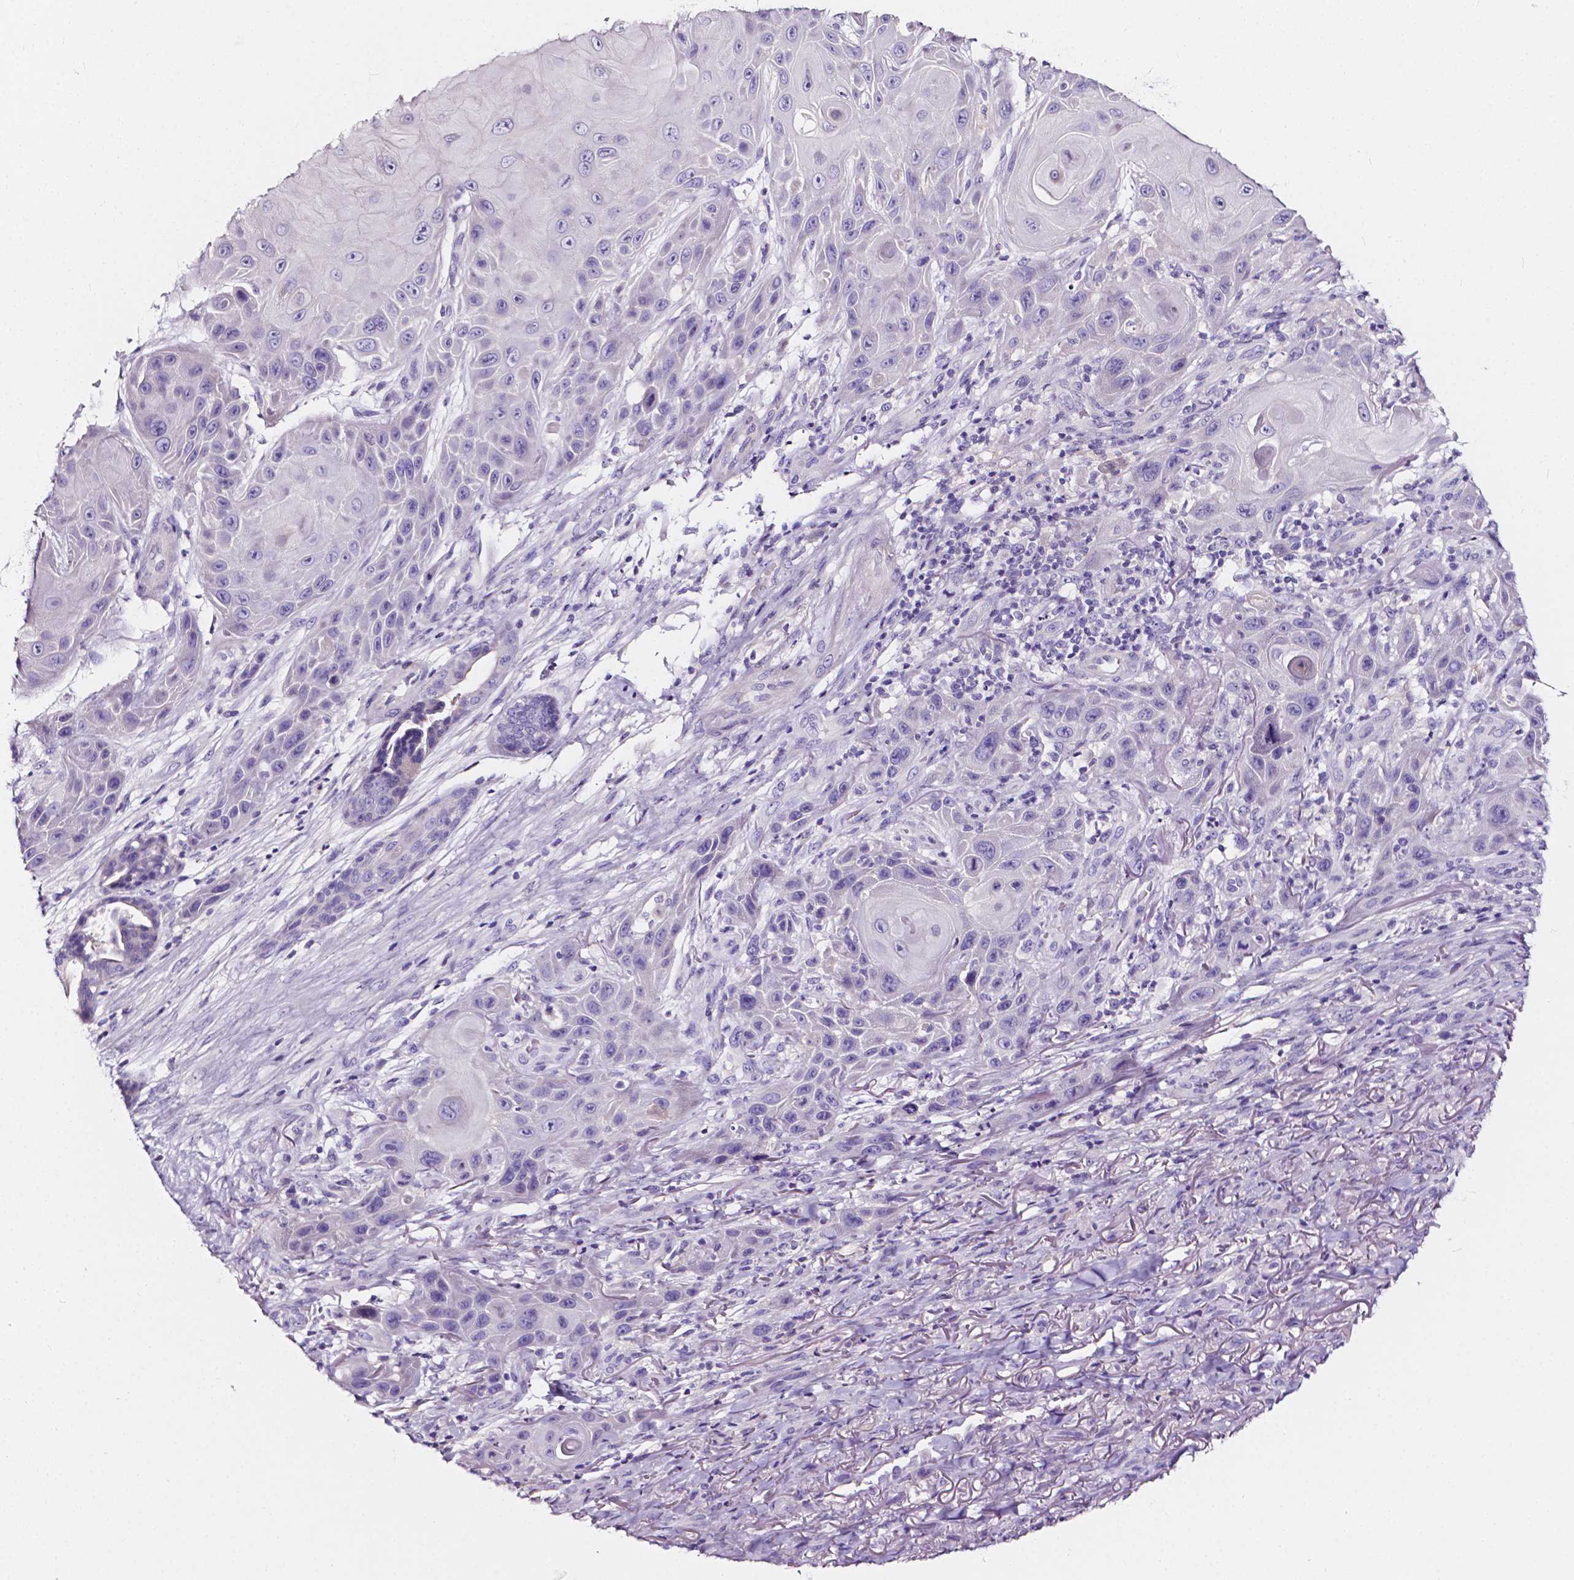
{"staining": {"intensity": "negative", "quantity": "none", "location": "none"}, "tissue": "skin cancer", "cell_type": "Tumor cells", "image_type": "cancer", "snomed": [{"axis": "morphology", "description": "Squamous cell carcinoma, NOS"}, {"axis": "topography", "description": "Skin"}], "caption": "This histopathology image is of skin squamous cell carcinoma stained with immunohistochemistry to label a protein in brown with the nuclei are counter-stained blue. There is no expression in tumor cells.", "gene": "CLSTN2", "patient": {"sex": "female", "age": 94}}